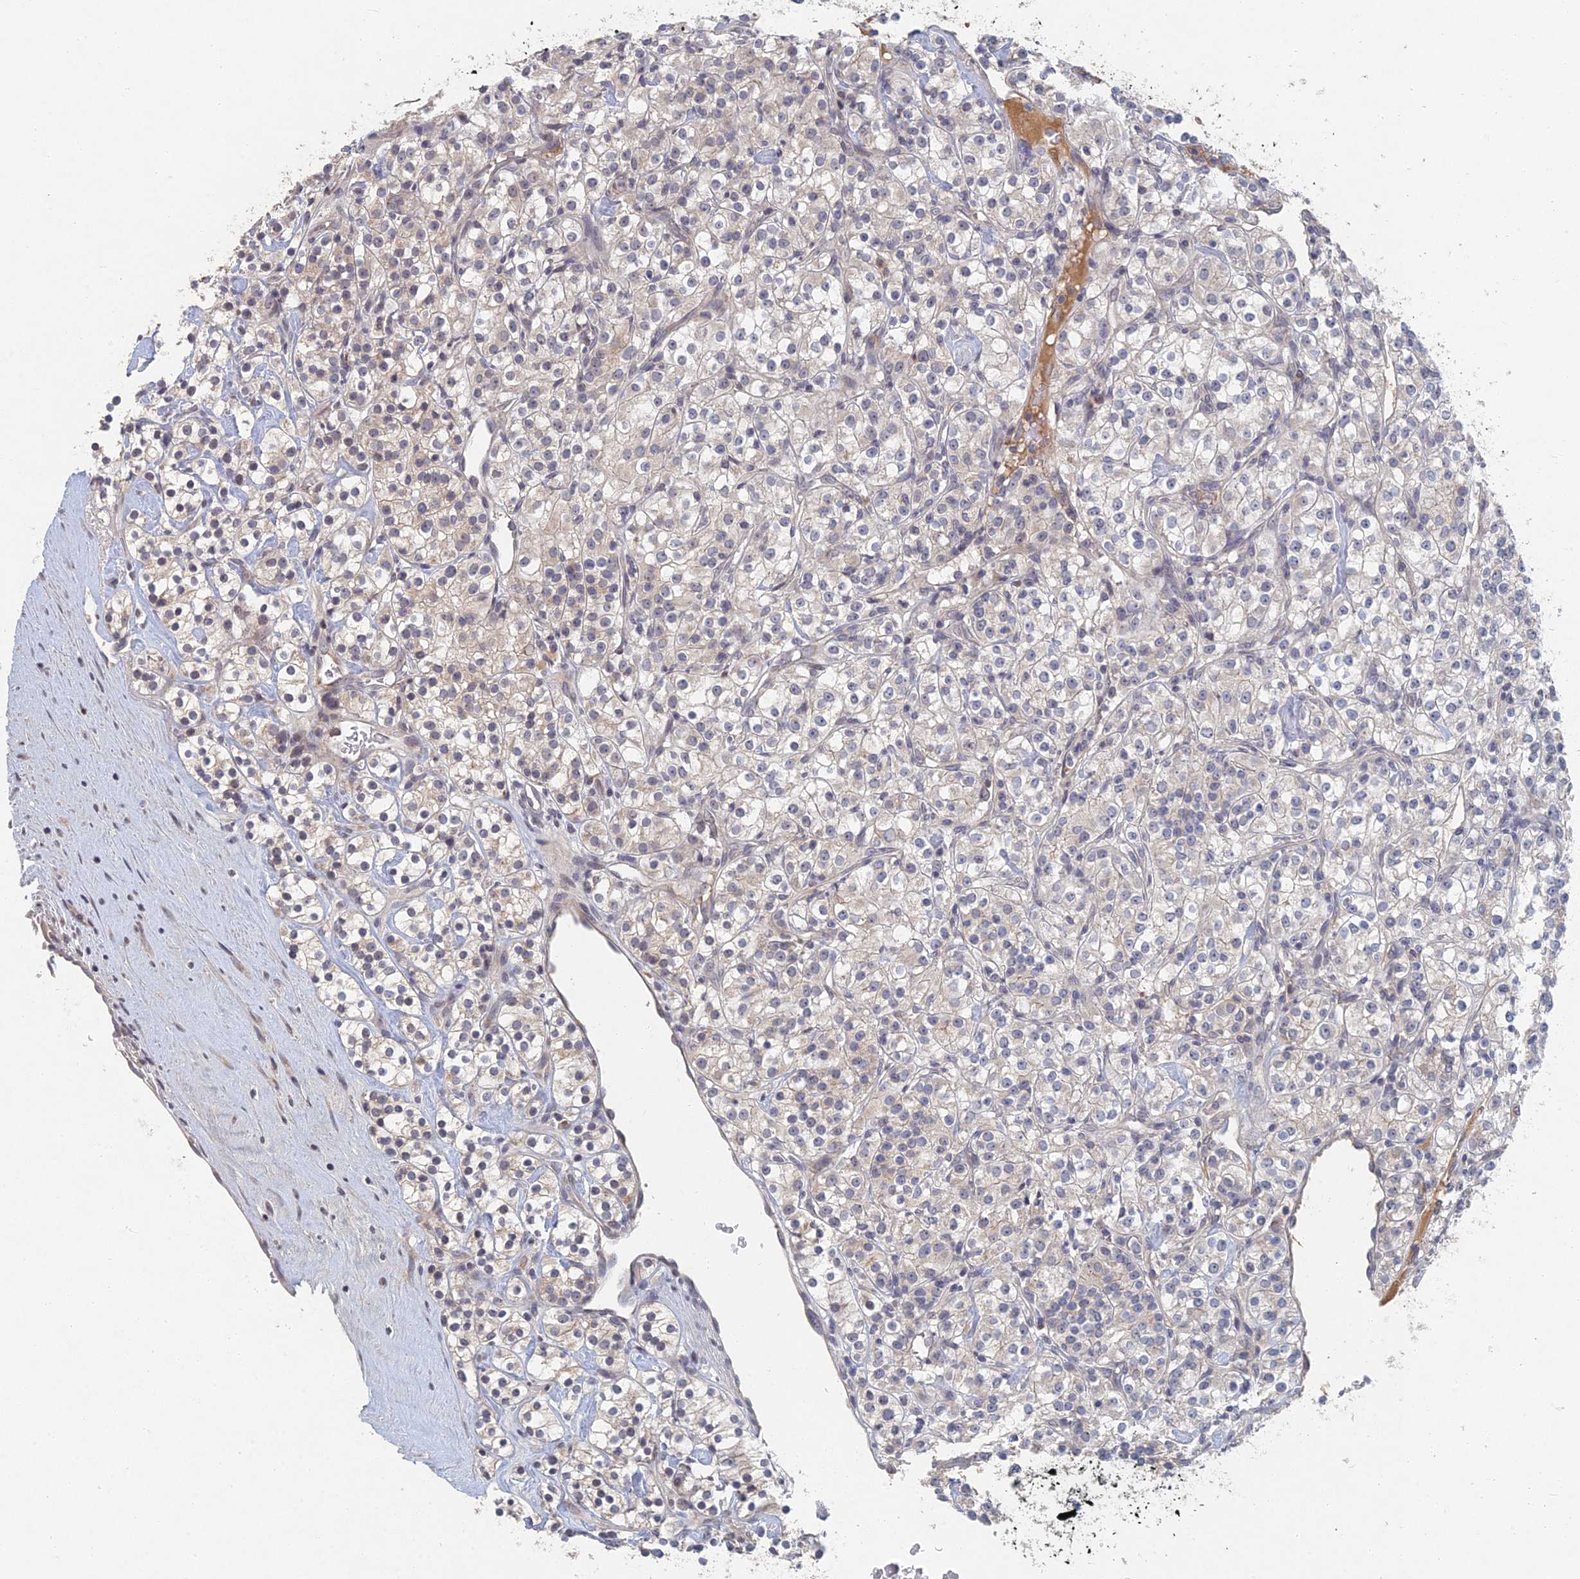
{"staining": {"intensity": "weak", "quantity": "<25%", "location": "cytoplasmic/membranous"}, "tissue": "renal cancer", "cell_type": "Tumor cells", "image_type": "cancer", "snomed": [{"axis": "morphology", "description": "Adenocarcinoma, NOS"}, {"axis": "topography", "description": "Kidney"}], "caption": "The photomicrograph reveals no staining of tumor cells in renal cancer (adenocarcinoma).", "gene": "GNA15", "patient": {"sex": "male", "age": 77}}